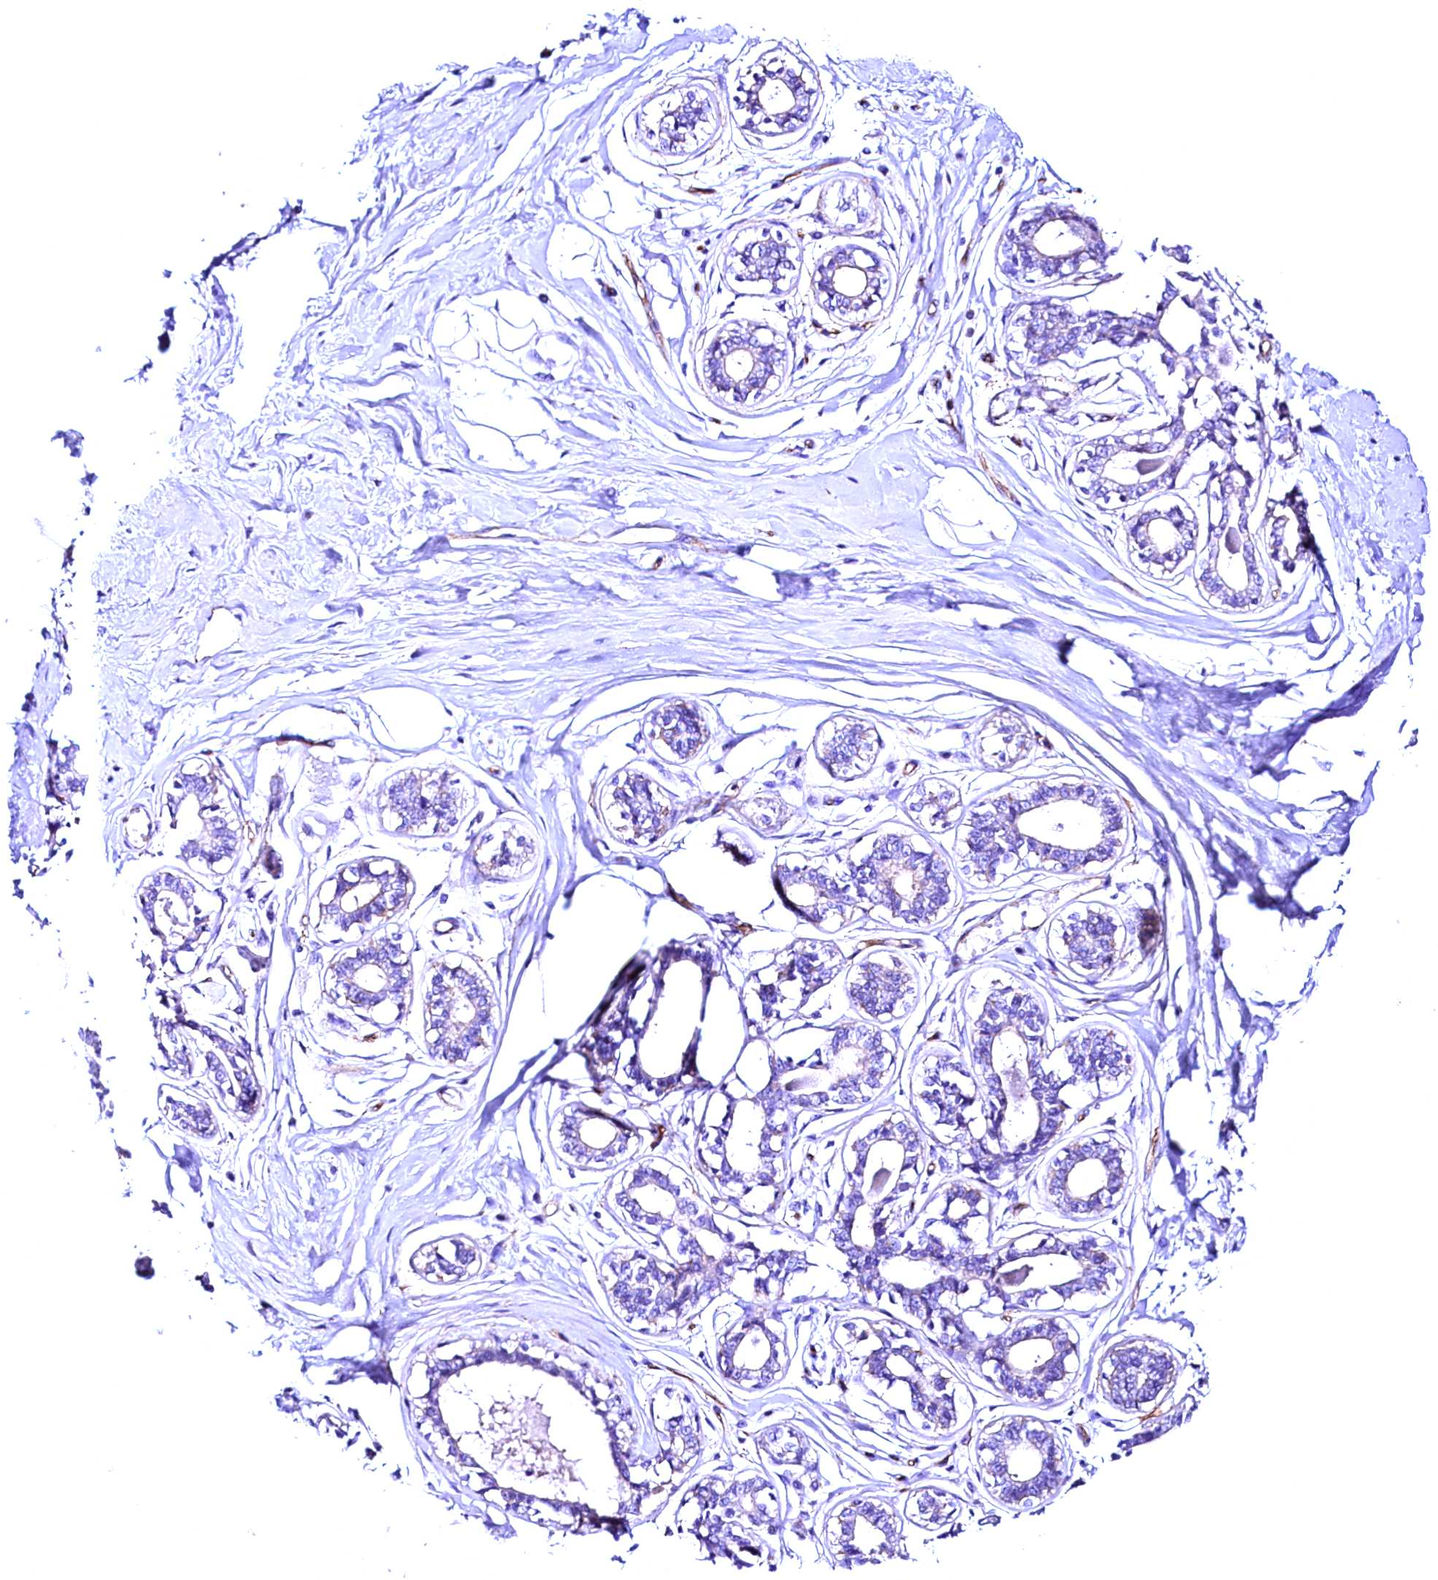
{"staining": {"intensity": "negative", "quantity": "none", "location": "none"}, "tissue": "breast", "cell_type": "Adipocytes", "image_type": "normal", "snomed": [{"axis": "morphology", "description": "Normal tissue, NOS"}, {"axis": "topography", "description": "Breast"}], "caption": "IHC histopathology image of normal human breast stained for a protein (brown), which reveals no expression in adipocytes.", "gene": "SLF1", "patient": {"sex": "female", "age": 45}}